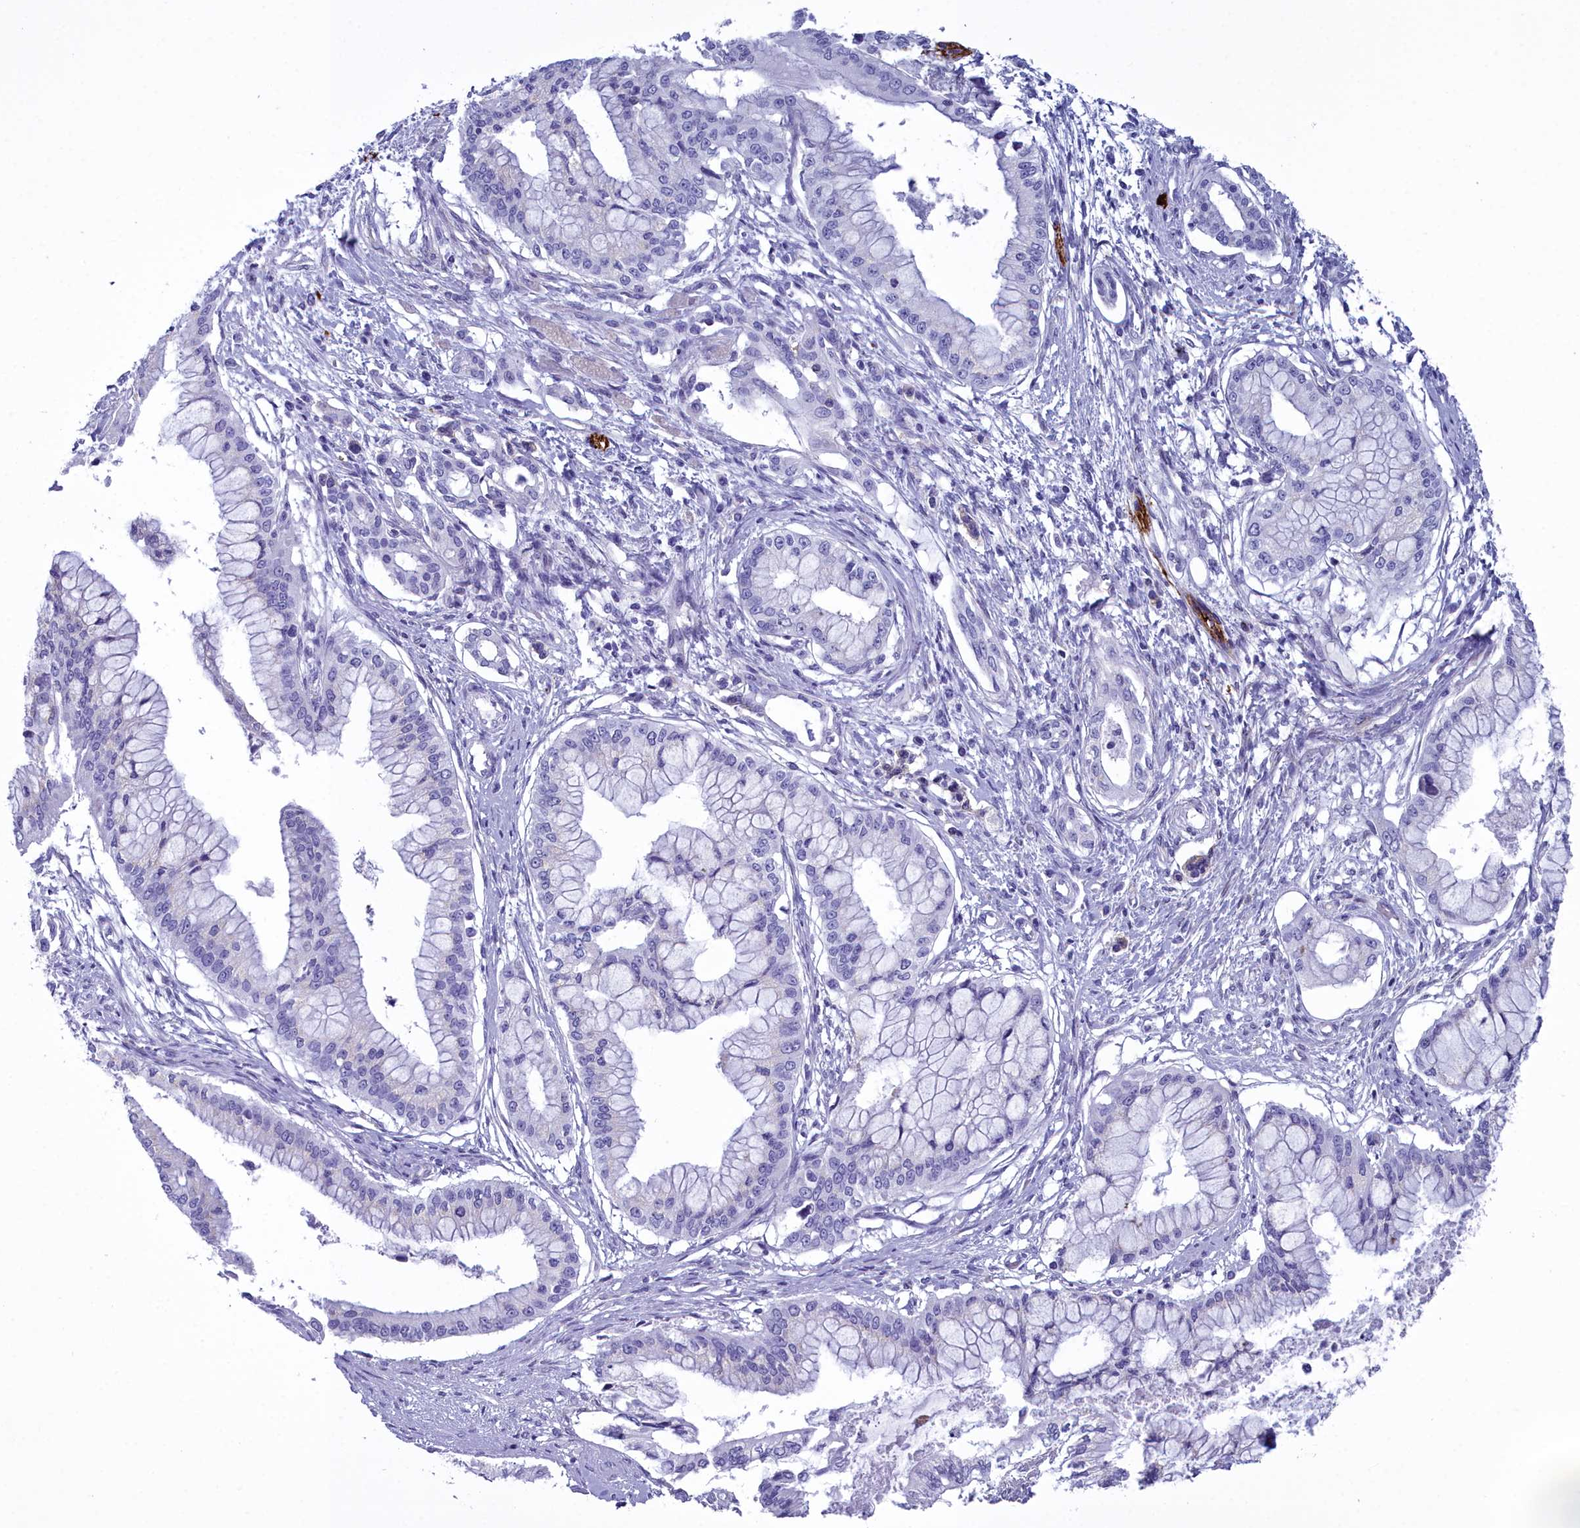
{"staining": {"intensity": "negative", "quantity": "none", "location": "none"}, "tissue": "pancreatic cancer", "cell_type": "Tumor cells", "image_type": "cancer", "snomed": [{"axis": "morphology", "description": "Adenocarcinoma, NOS"}, {"axis": "topography", "description": "Pancreas"}], "caption": "A high-resolution histopathology image shows immunohistochemistry staining of adenocarcinoma (pancreatic), which reveals no significant expression in tumor cells.", "gene": "MAP6", "patient": {"sex": "male", "age": 46}}